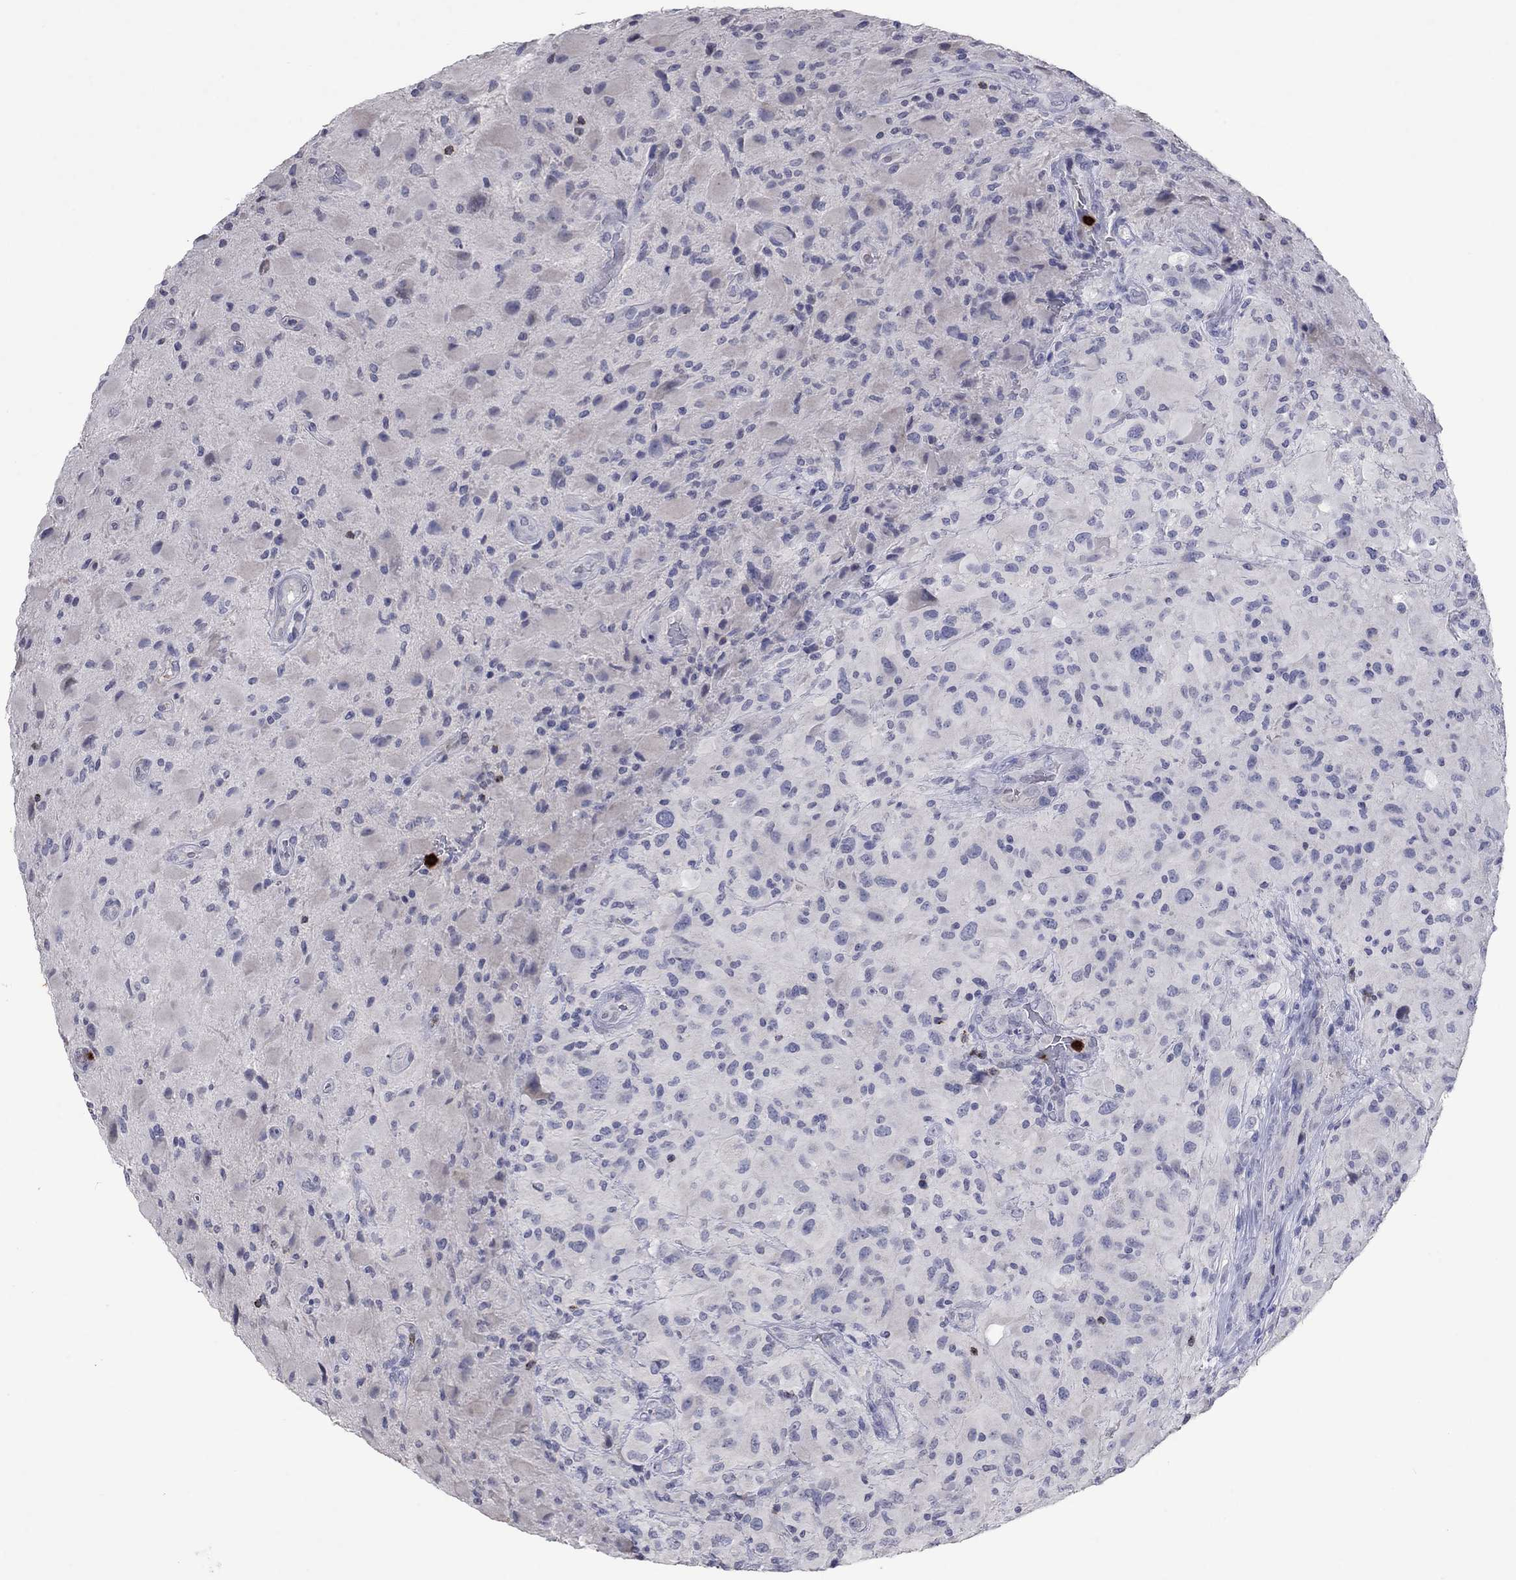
{"staining": {"intensity": "negative", "quantity": "none", "location": "none"}, "tissue": "glioma", "cell_type": "Tumor cells", "image_type": "cancer", "snomed": [{"axis": "morphology", "description": "Glioma, malignant, High grade"}, {"axis": "topography", "description": "Cerebral cortex"}], "caption": "Malignant glioma (high-grade) stained for a protein using IHC displays no staining tumor cells.", "gene": "CCL5", "patient": {"sex": "male", "age": 35}}